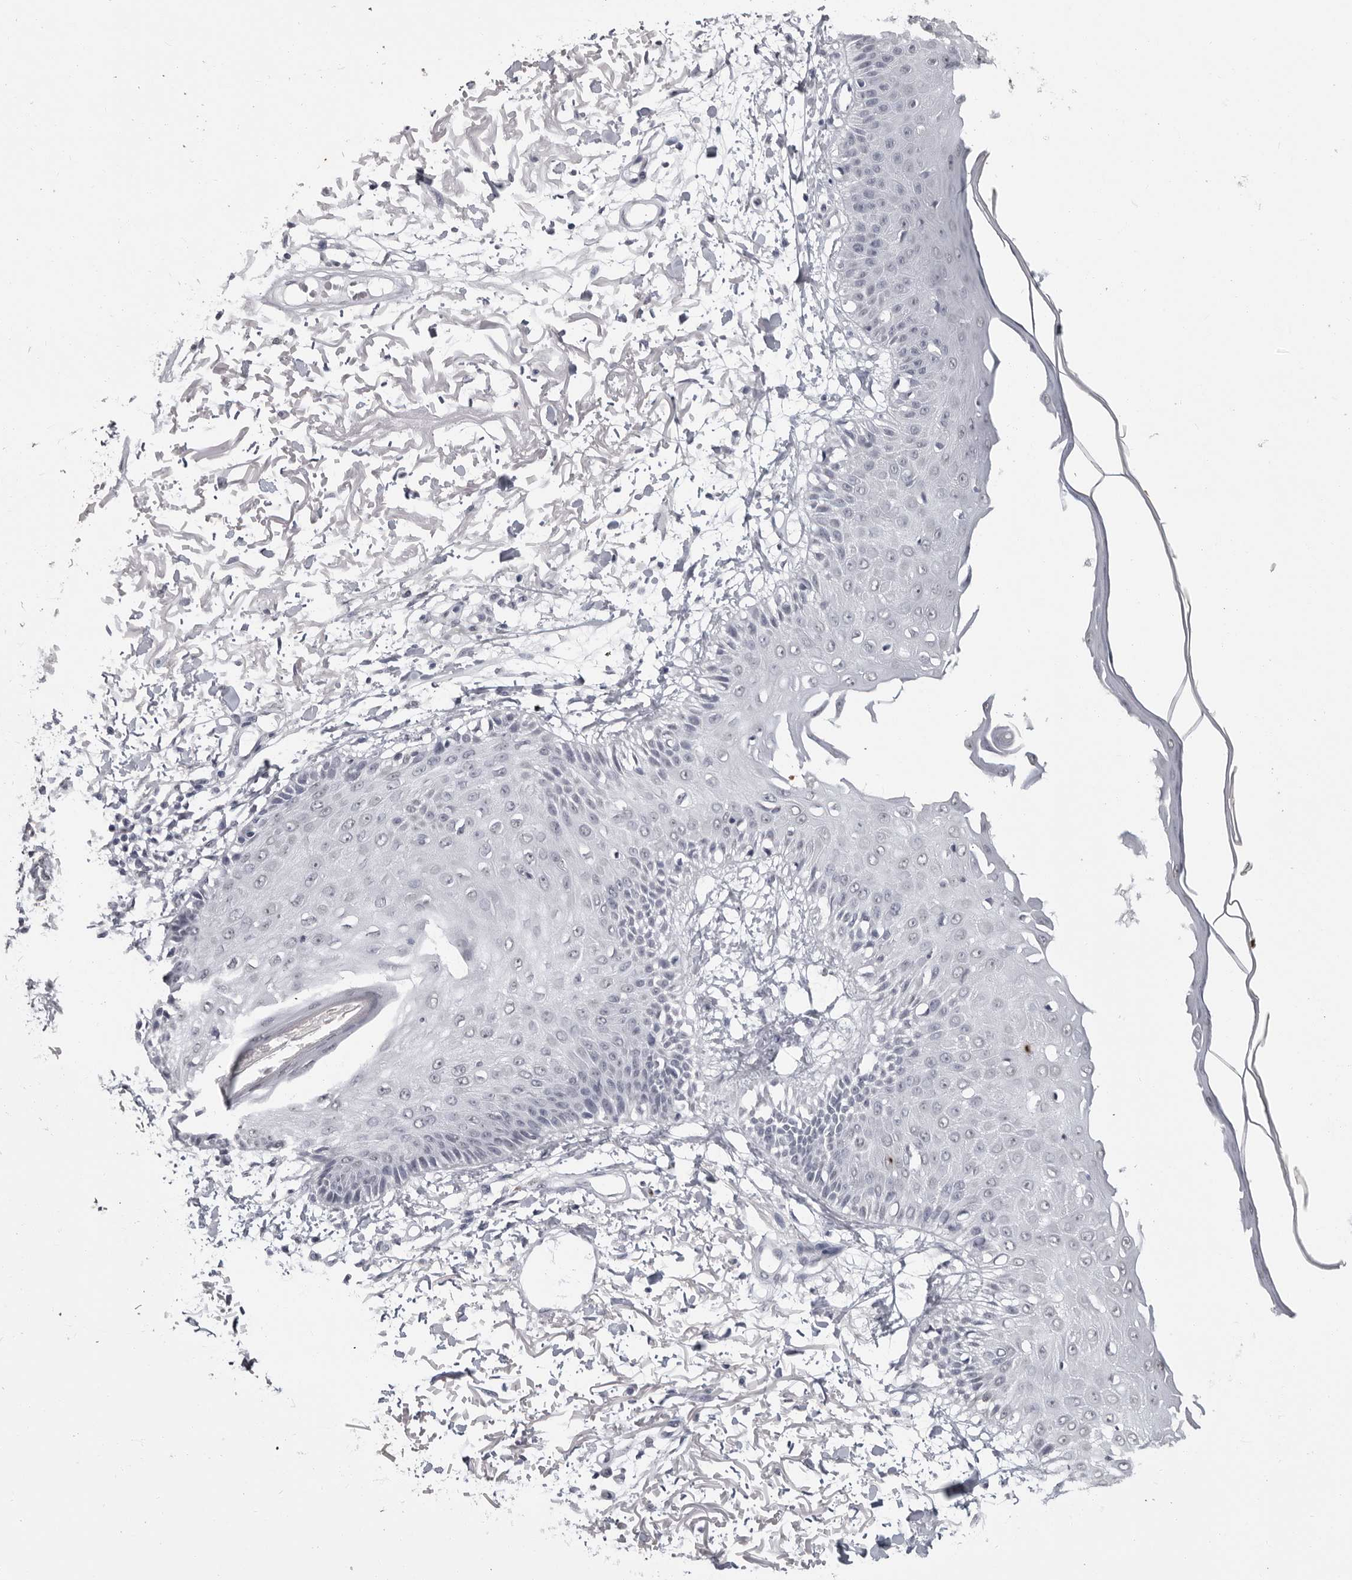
{"staining": {"intensity": "negative", "quantity": "none", "location": "none"}, "tissue": "skin", "cell_type": "Fibroblasts", "image_type": "normal", "snomed": [{"axis": "morphology", "description": "Normal tissue, NOS"}, {"axis": "morphology", "description": "Squamous cell carcinoma, NOS"}, {"axis": "topography", "description": "Skin"}, {"axis": "topography", "description": "Peripheral nerve tissue"}], "caption": "An immunohistochemistry (IHC) histopathology image of normal skin is shown. There is no staining in fibroblasts of skin.", "gene": "HEPACAM", "patient": {"sex": "male", "age": 83}}